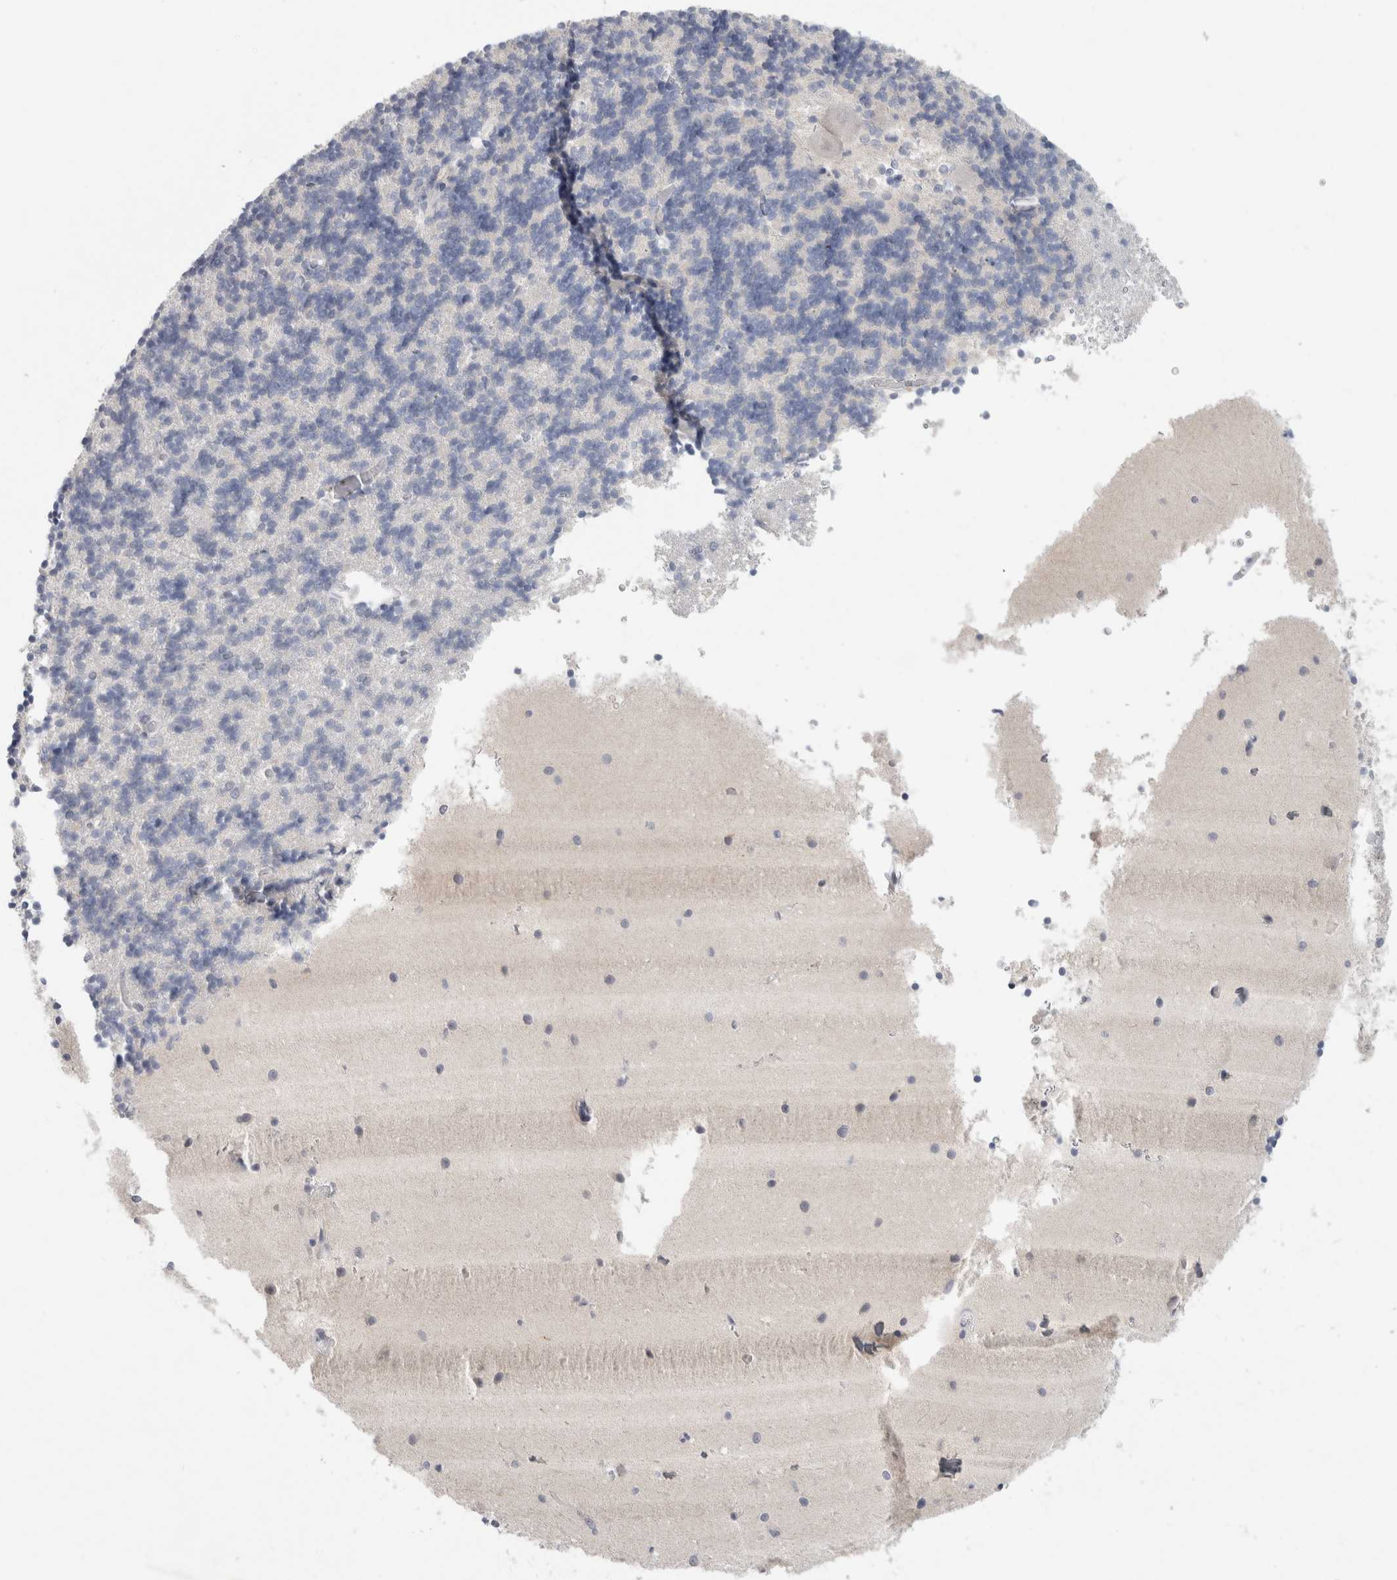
{"staining": {"intensity": "negative", "quantity": "none", "location": "none"}, "tissue": "cerebellum", "cell_type": "Cells in granular layer", "image_type": "normal", "snomed": [{"axis": "morphology", "description": "Normal tissue, NOS"}, {"axis": "topography", "description": "Cerebellum"}], "caption": "Cerebellum stained for a protein using IHC exhibits no expression cells in granular layer.", "gene": "TONSL", "patient": {"sex": "male", "age": 37}}